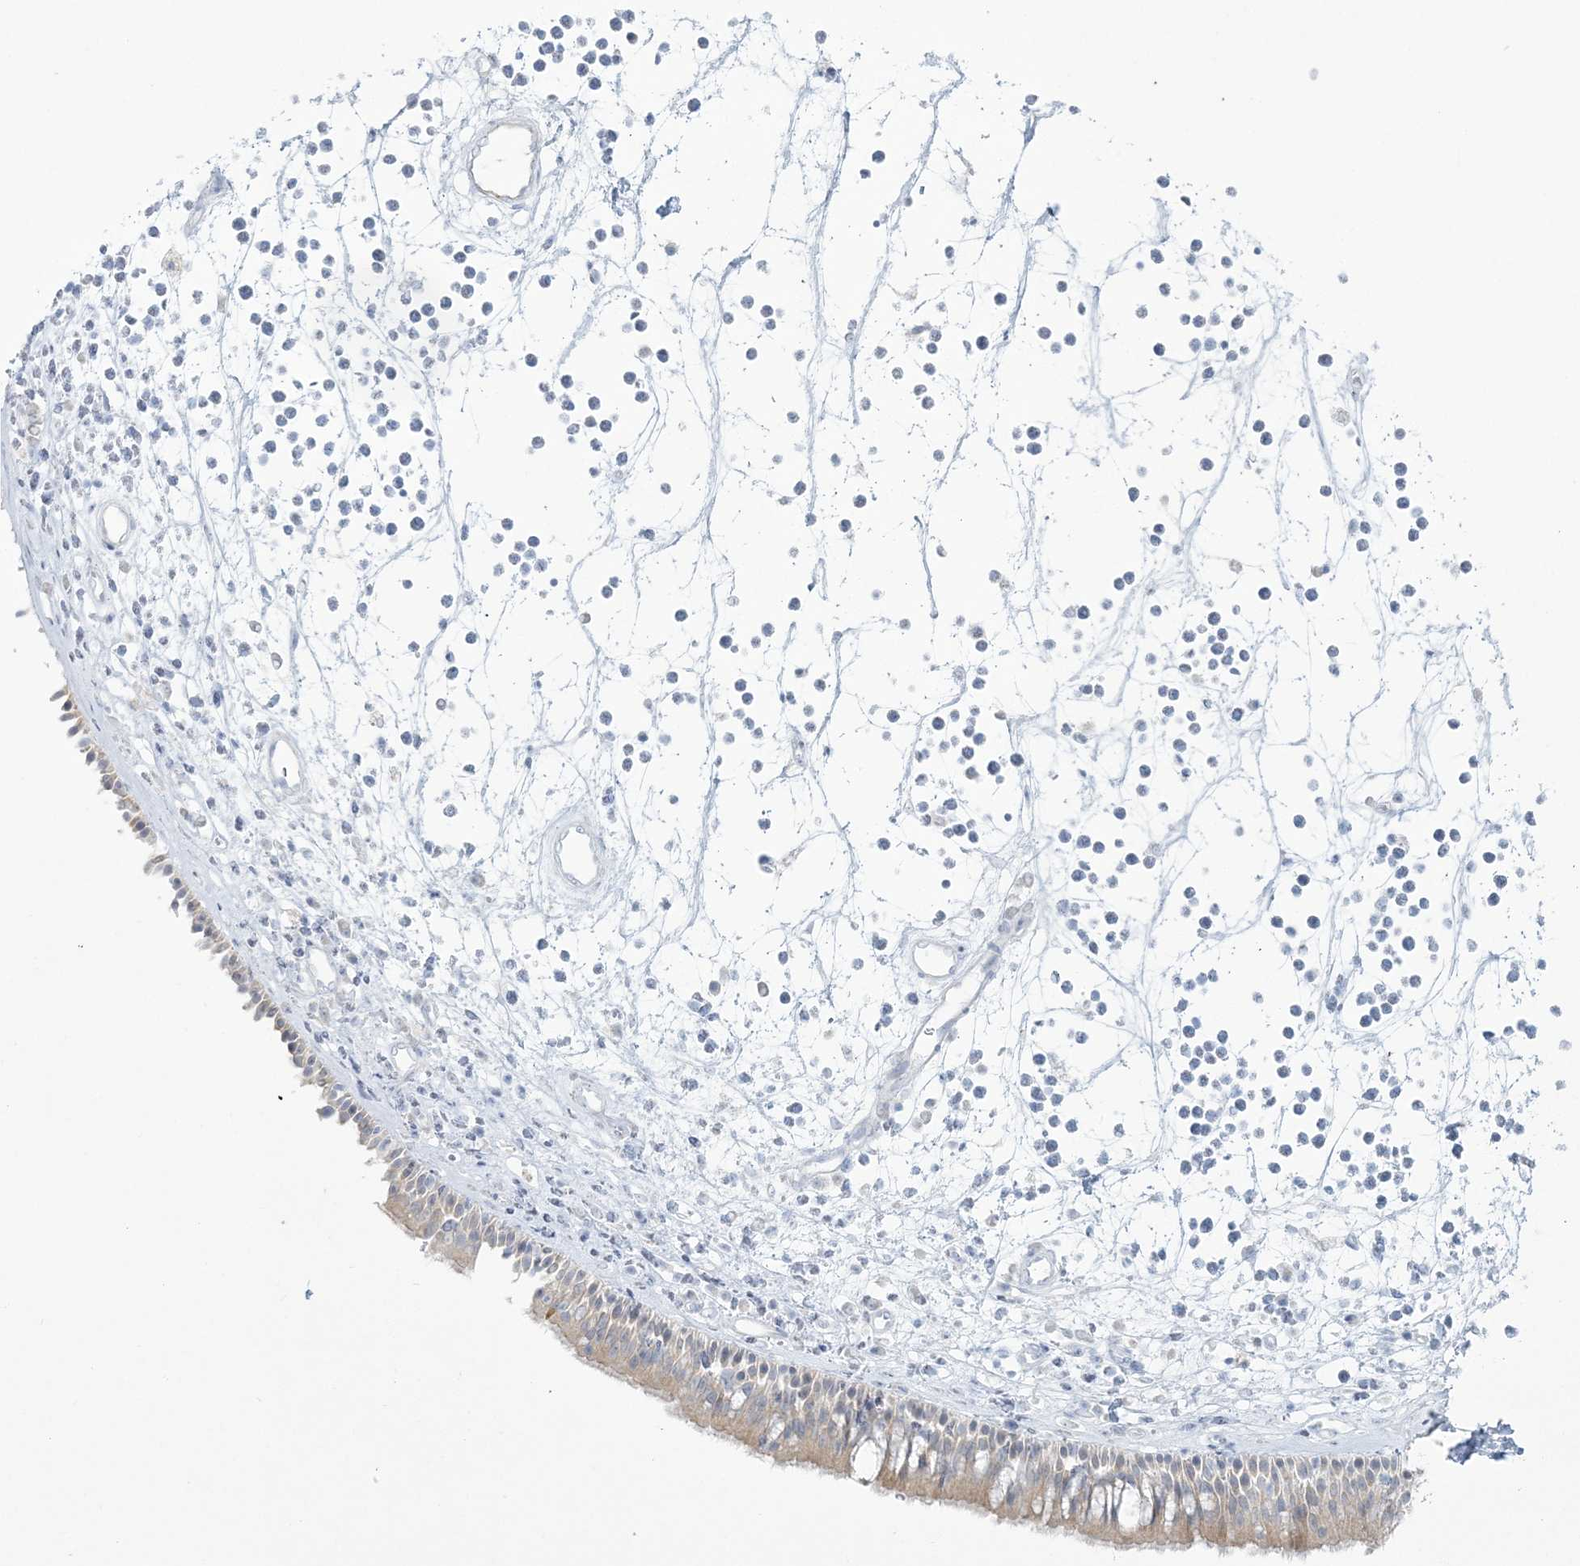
{"staining": {"intensity": "weak", "quantity": "<25%", "location": "cytoplasmic/membranous"}, "tissue": "nasopharynx", "cell_type": "Respiratory epithelial cells", "image_type": "normal", "snomed": [{"axis": "morphology", "description": "Normal tissue, NOS"}, {"axis": "morphology", "description": "Inflammation, NOS"}, {"axis": "morphology", "description": "Malignant melanoma, Metastatic site"}, {"axis": "topography", "description": "Nasopharynx"}], "caption": "Human nasopharynx stained for a protein using immunohistochemistry (IHC) reveals no expression in respiratory epithelial cells.", "gene": "ENSG00000288637", "patient": {"sex": "male", "age": 70}}